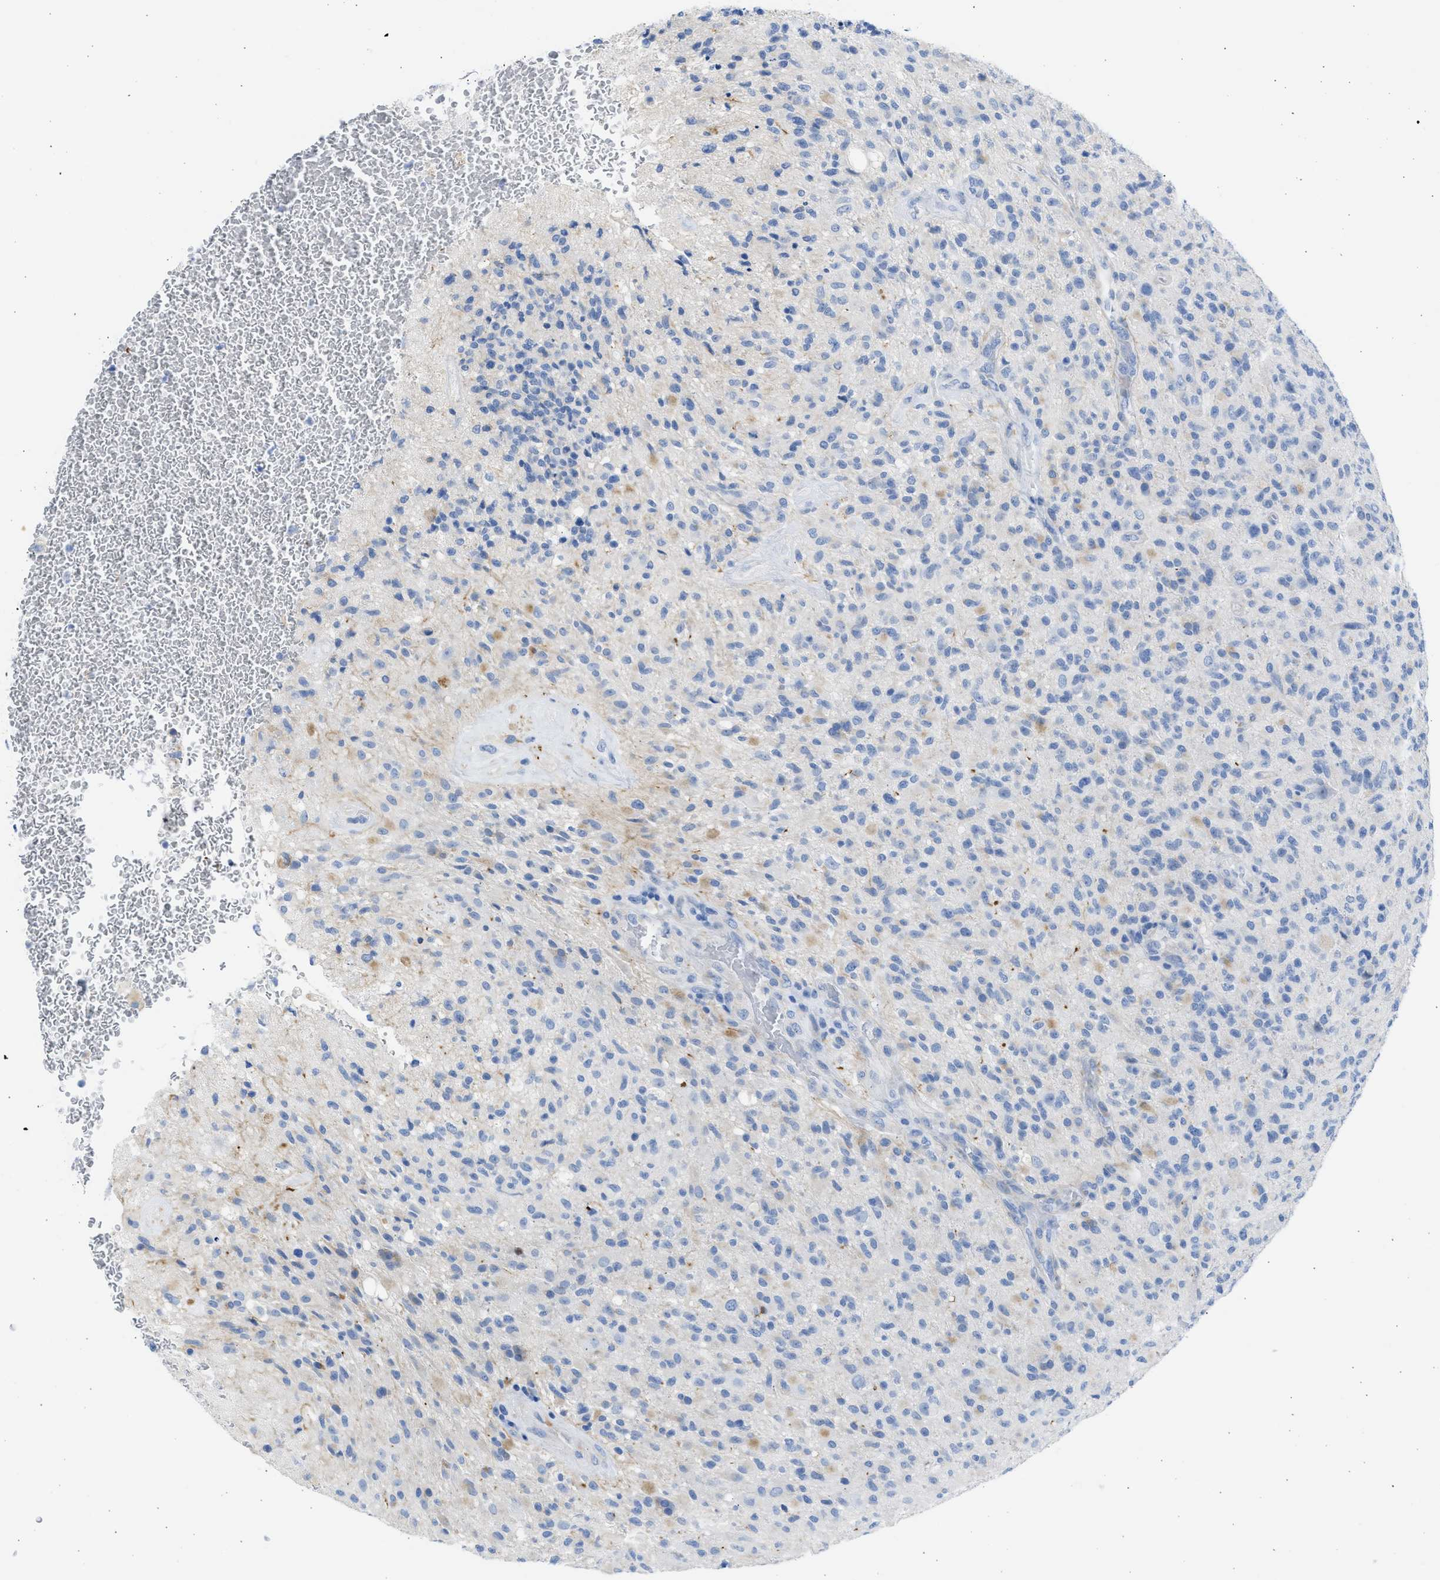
{"staining": {"intensity": "moderate", "quantity": "<25%", "location": "cytoplasmic/membranous"}, "tissue": "glioma", "cell_type": "Tumor cells", "image_type": "cancer", "snomed": [{"axis": "morphology", "description": "Glioma, malignant, High grade"}, {"axis": "topography", "description": "Brain"}], "caption": "The photomicrograph demonstrates a brown stain indicating the presence of a protein in the cytoplasmic/membranous of tumor cells in glioma. (Brightfield microscopy of DAB IHC at high magnification).", "gene": "SPATA3", "patient": {"sex": "male", "age": 71}}